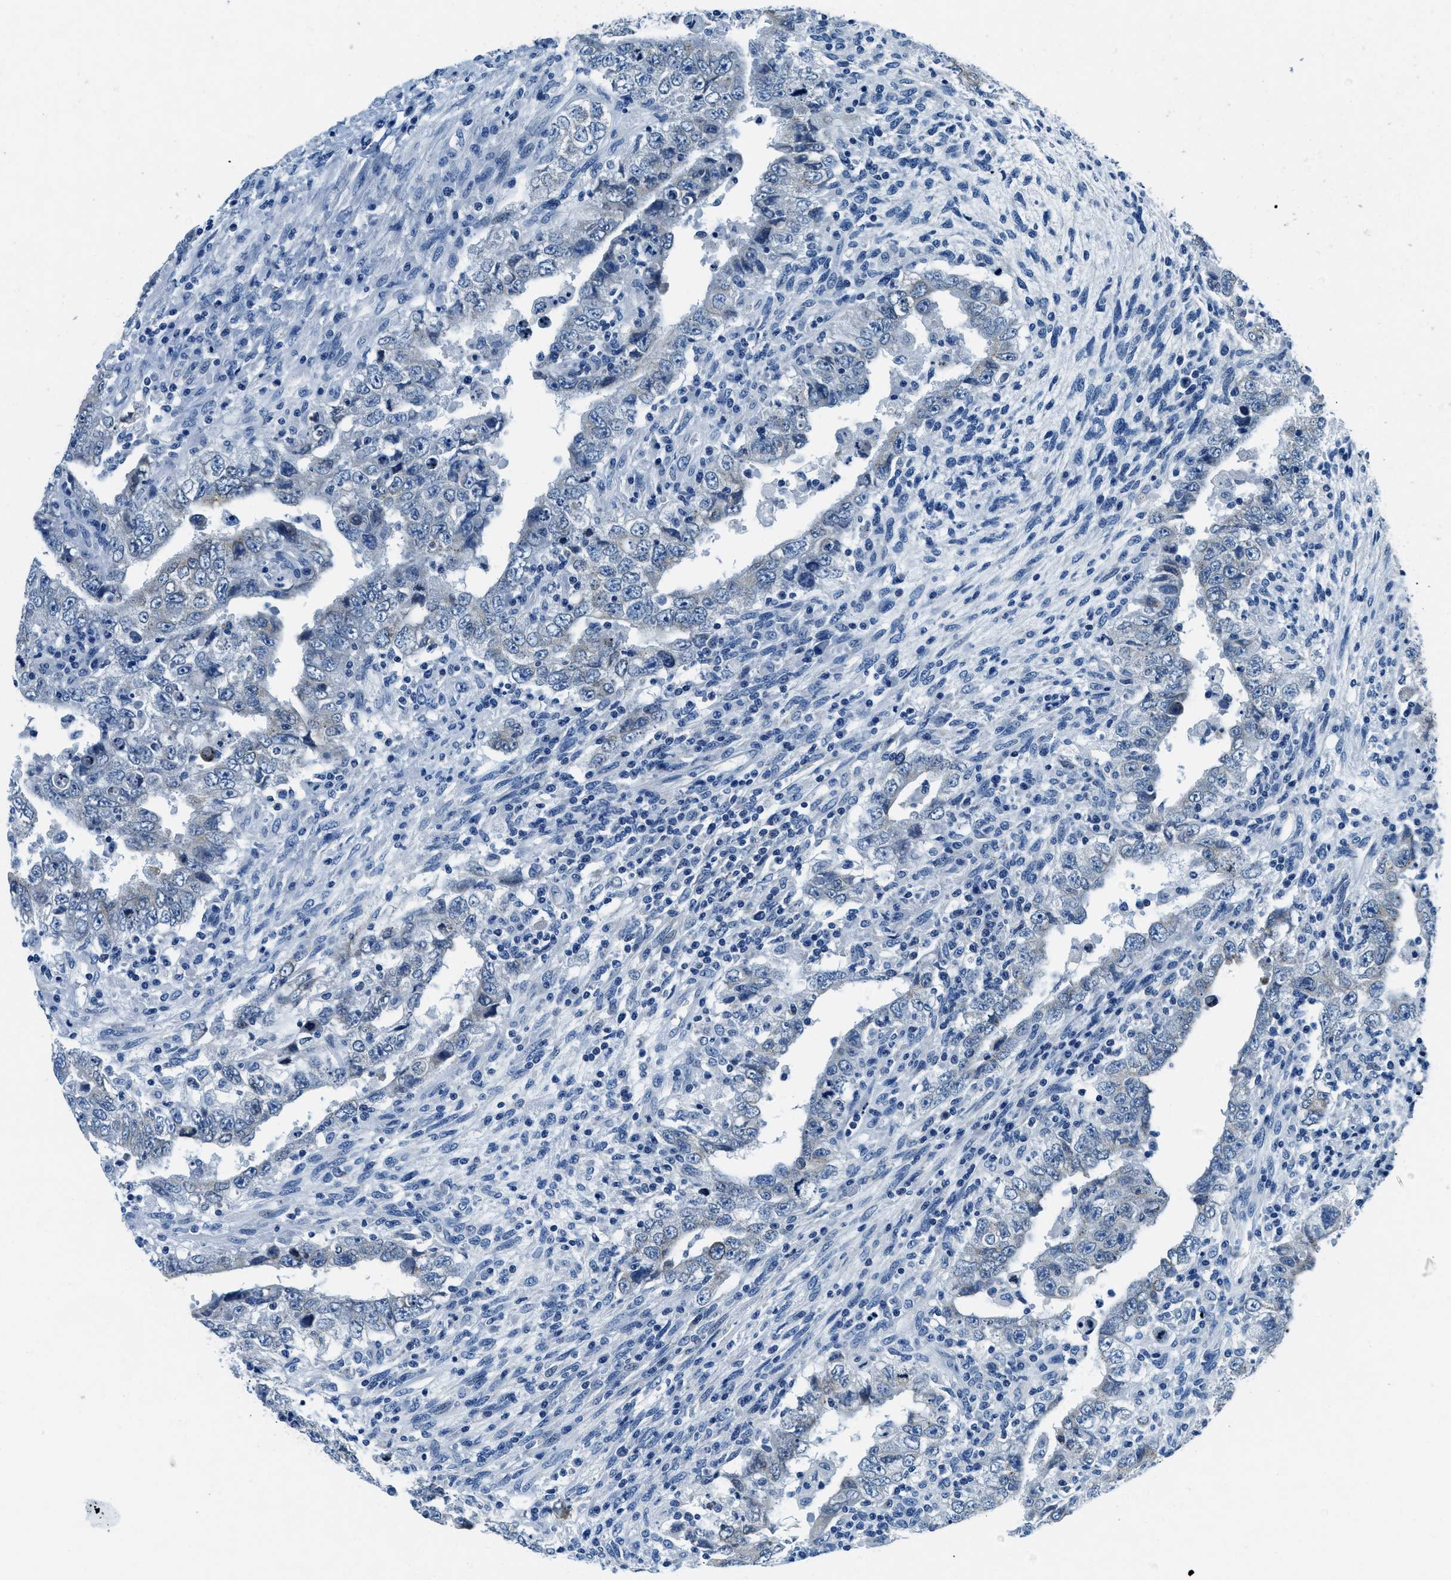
{"staining": {"intensity": "negative", "quantity": "none", "location": "none"}, "tissue": "testis cancer", "cell_type": "Tumor cells", "image_type": "cancer", "snomed": [{"axis": "morphology", "description": "Carcinoma, Embryonal, NOS"}, {"axis": "topography", "description": "Testis"}], "caption": "Tumor cells are negative for protein expression in human testis embryonal carcinoma. (DAB (3,3'-diaminobenzidine) immunohistochemistry visualized using brightfield microscopy, high magnification).", "gene": "UBAC2", "patient": {"sex": "male", "age": 26}}